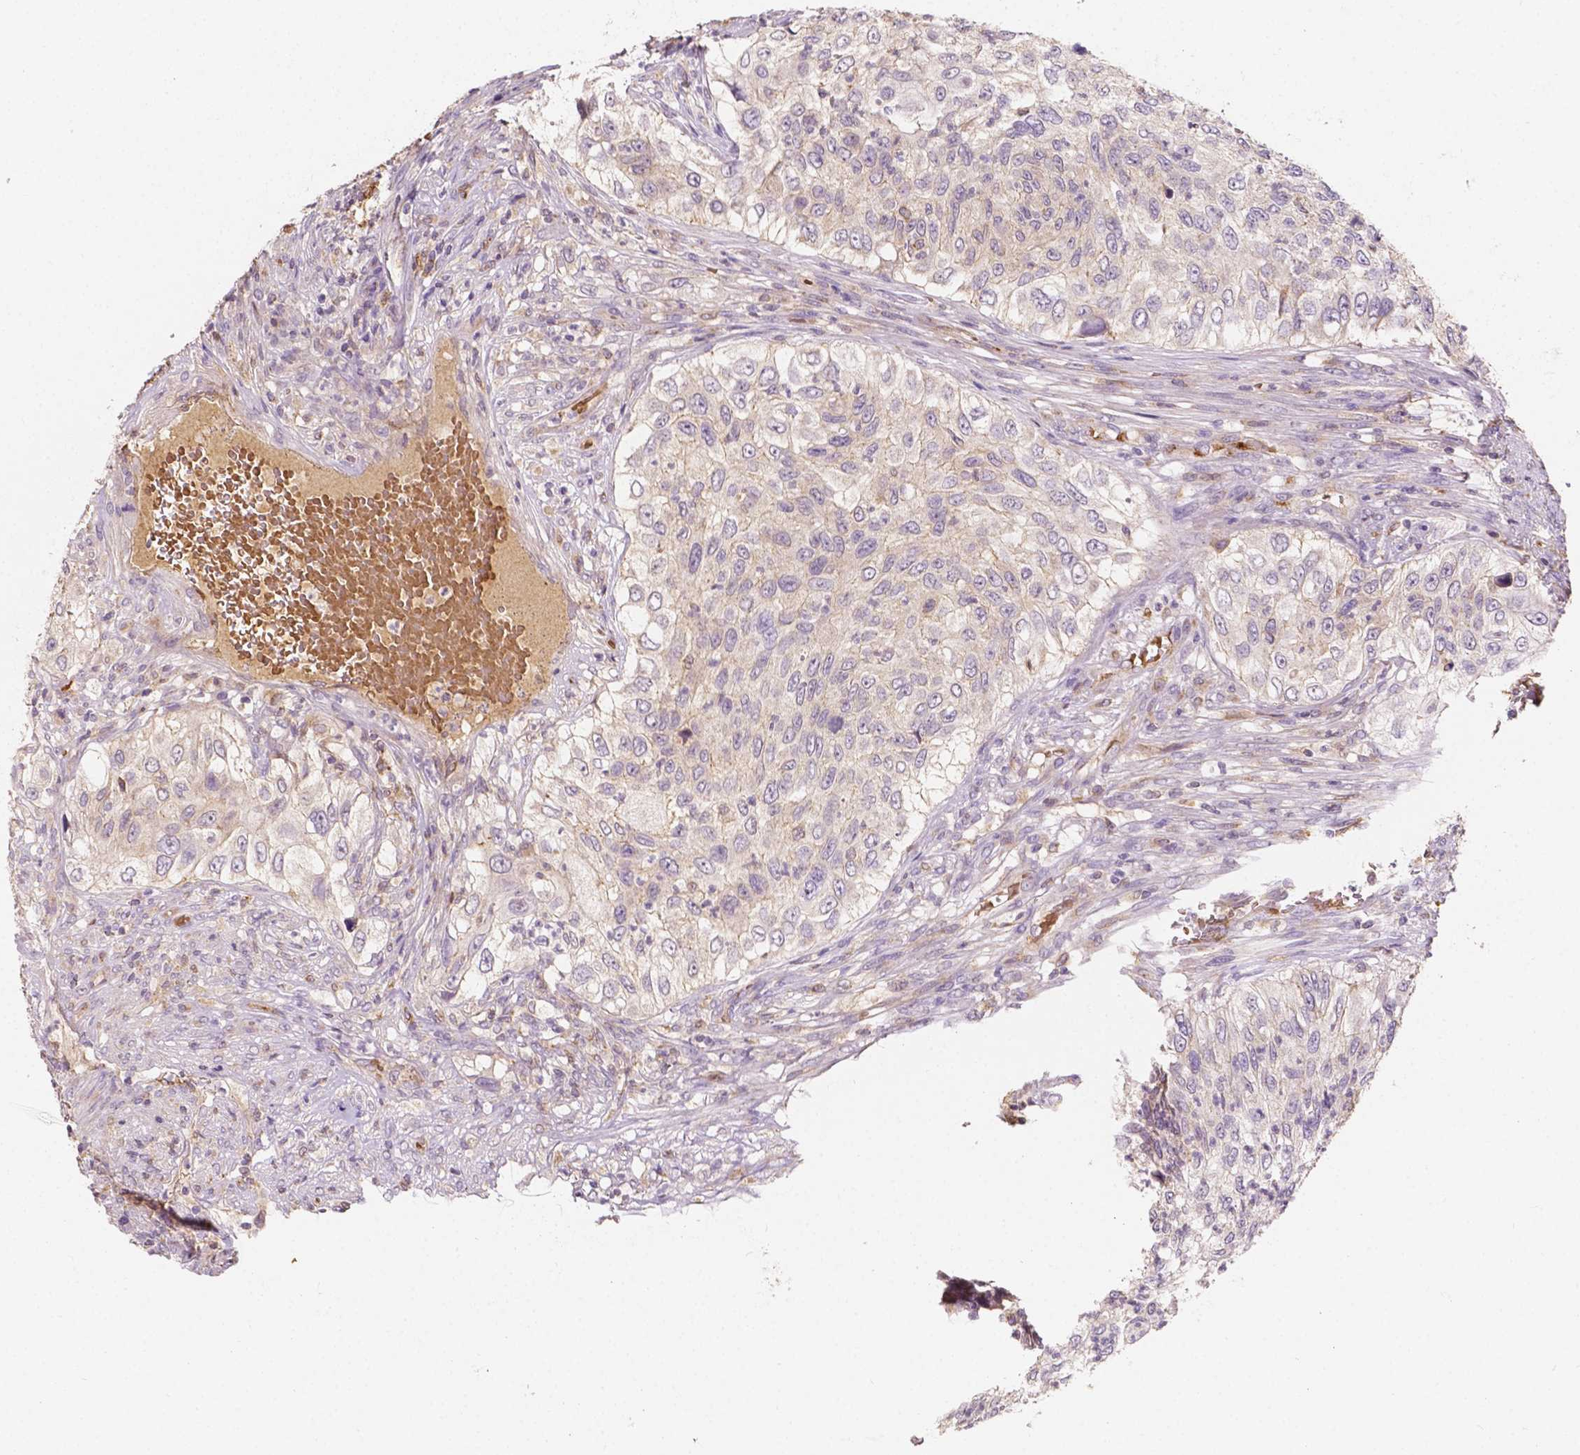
{"staining": {"intensity": "negative", "quantity": "none", "location": "none"}, "tissue": "urothelial cancer", "cell_type": "Tumor cells", "image_type": "cancer", "snomed": [{"axis": "morphology", "description": "Urothelial carcinoma, High grade"}, {"axis": "topography", "description": "Urinary bladder"}], "caption": "Urothelial carcinoma (high-grade) stained for a protein using immunohistochemistry displays no staining tumor cells.", "gene": "SLC22A4", "patient": {"sex": "female", "age": 60}}